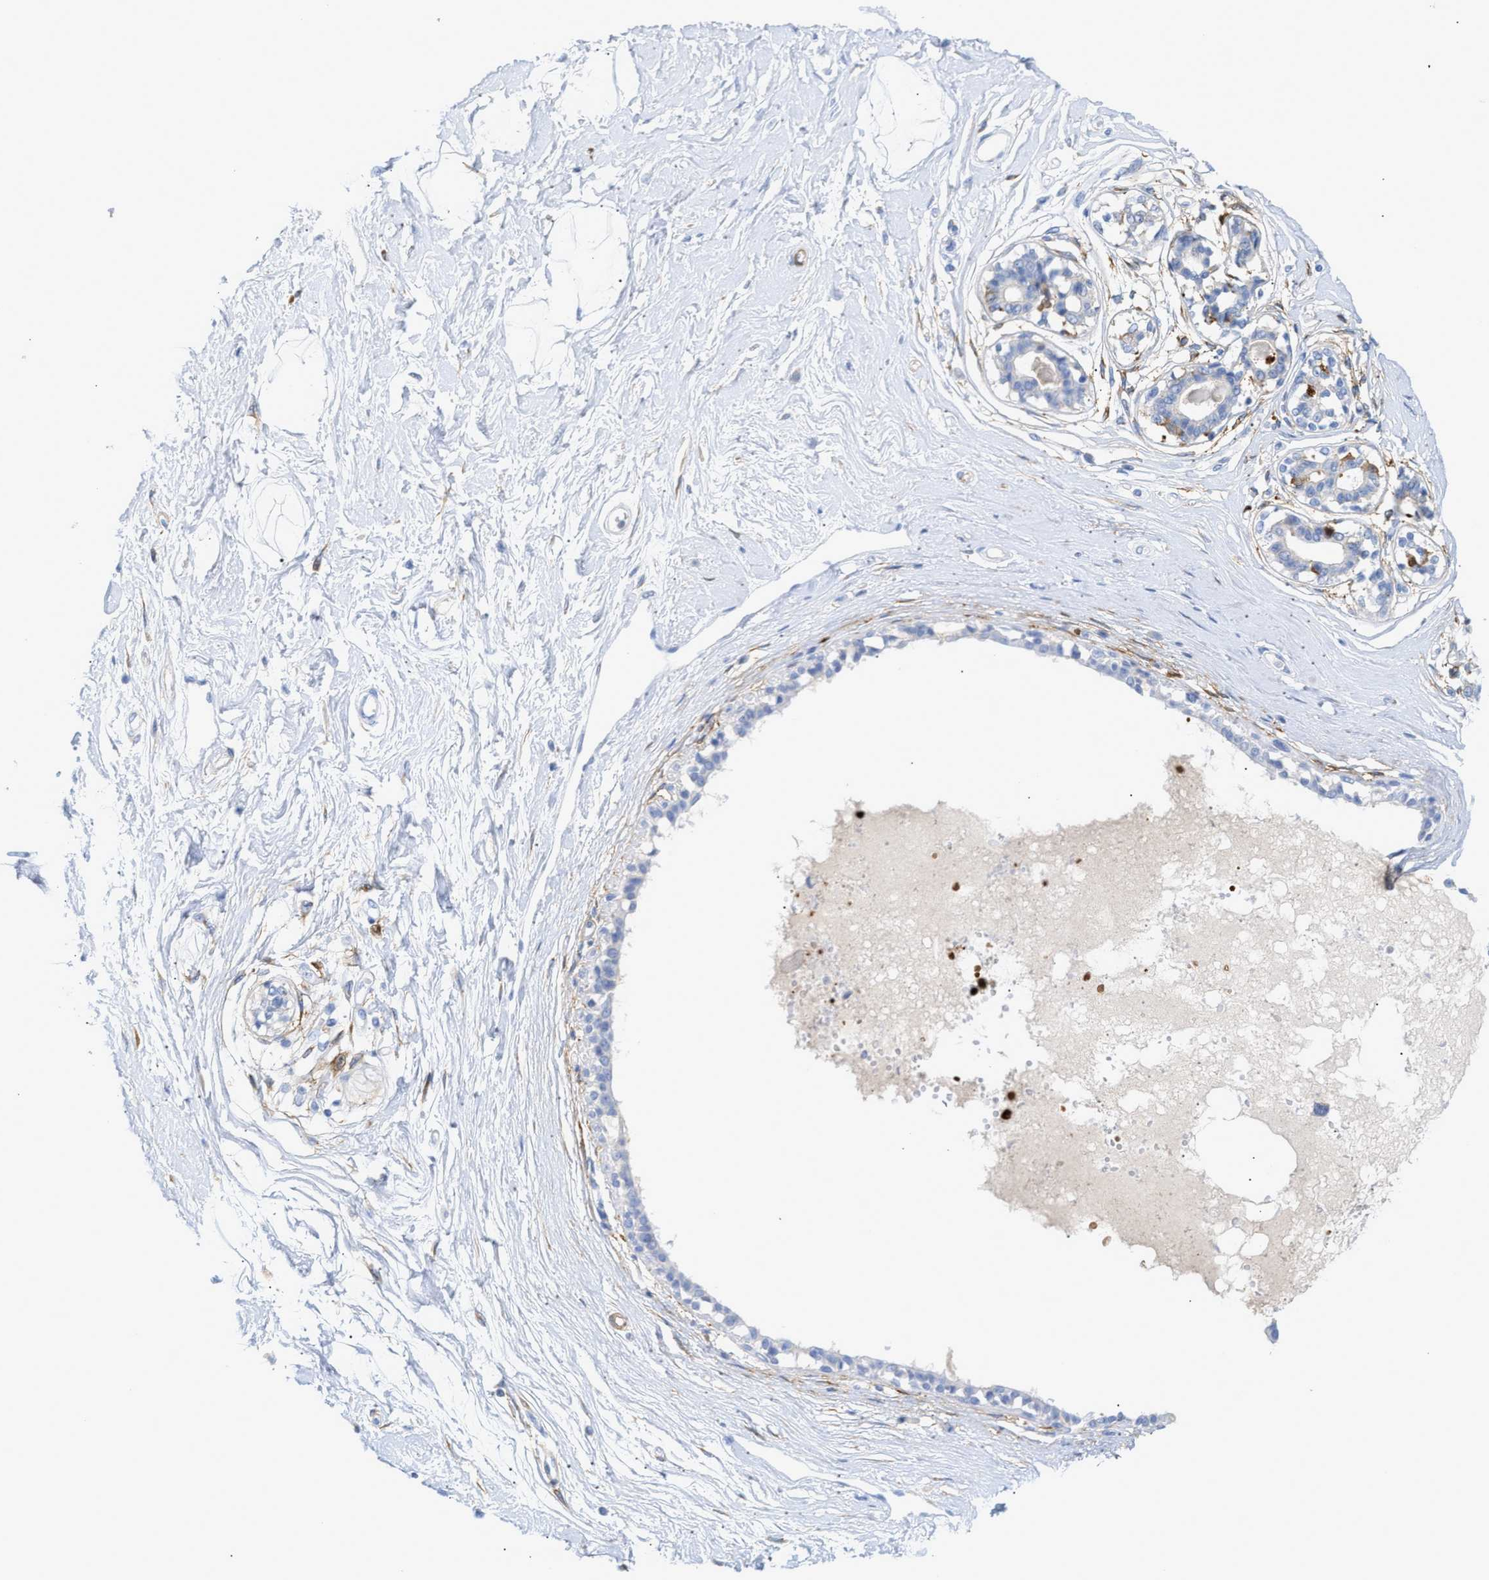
{"staining": {"intensity": "negative", "quantity": "none", "location": "none"}, "tissue": "breast", "cell_type": "Adipocytes", "image_type": "normal", "snomed": [{"axis": "morphology", "description": "Normal tissue, NOS"}, {"axis": "topography", "description": "Breast"}], "caption": "DAB immunohistochemical staining of normal human breast shows no significant positivity in adipocytes.", "gene": "AMPH", "patient": {"sex": "female", "age": 45}}